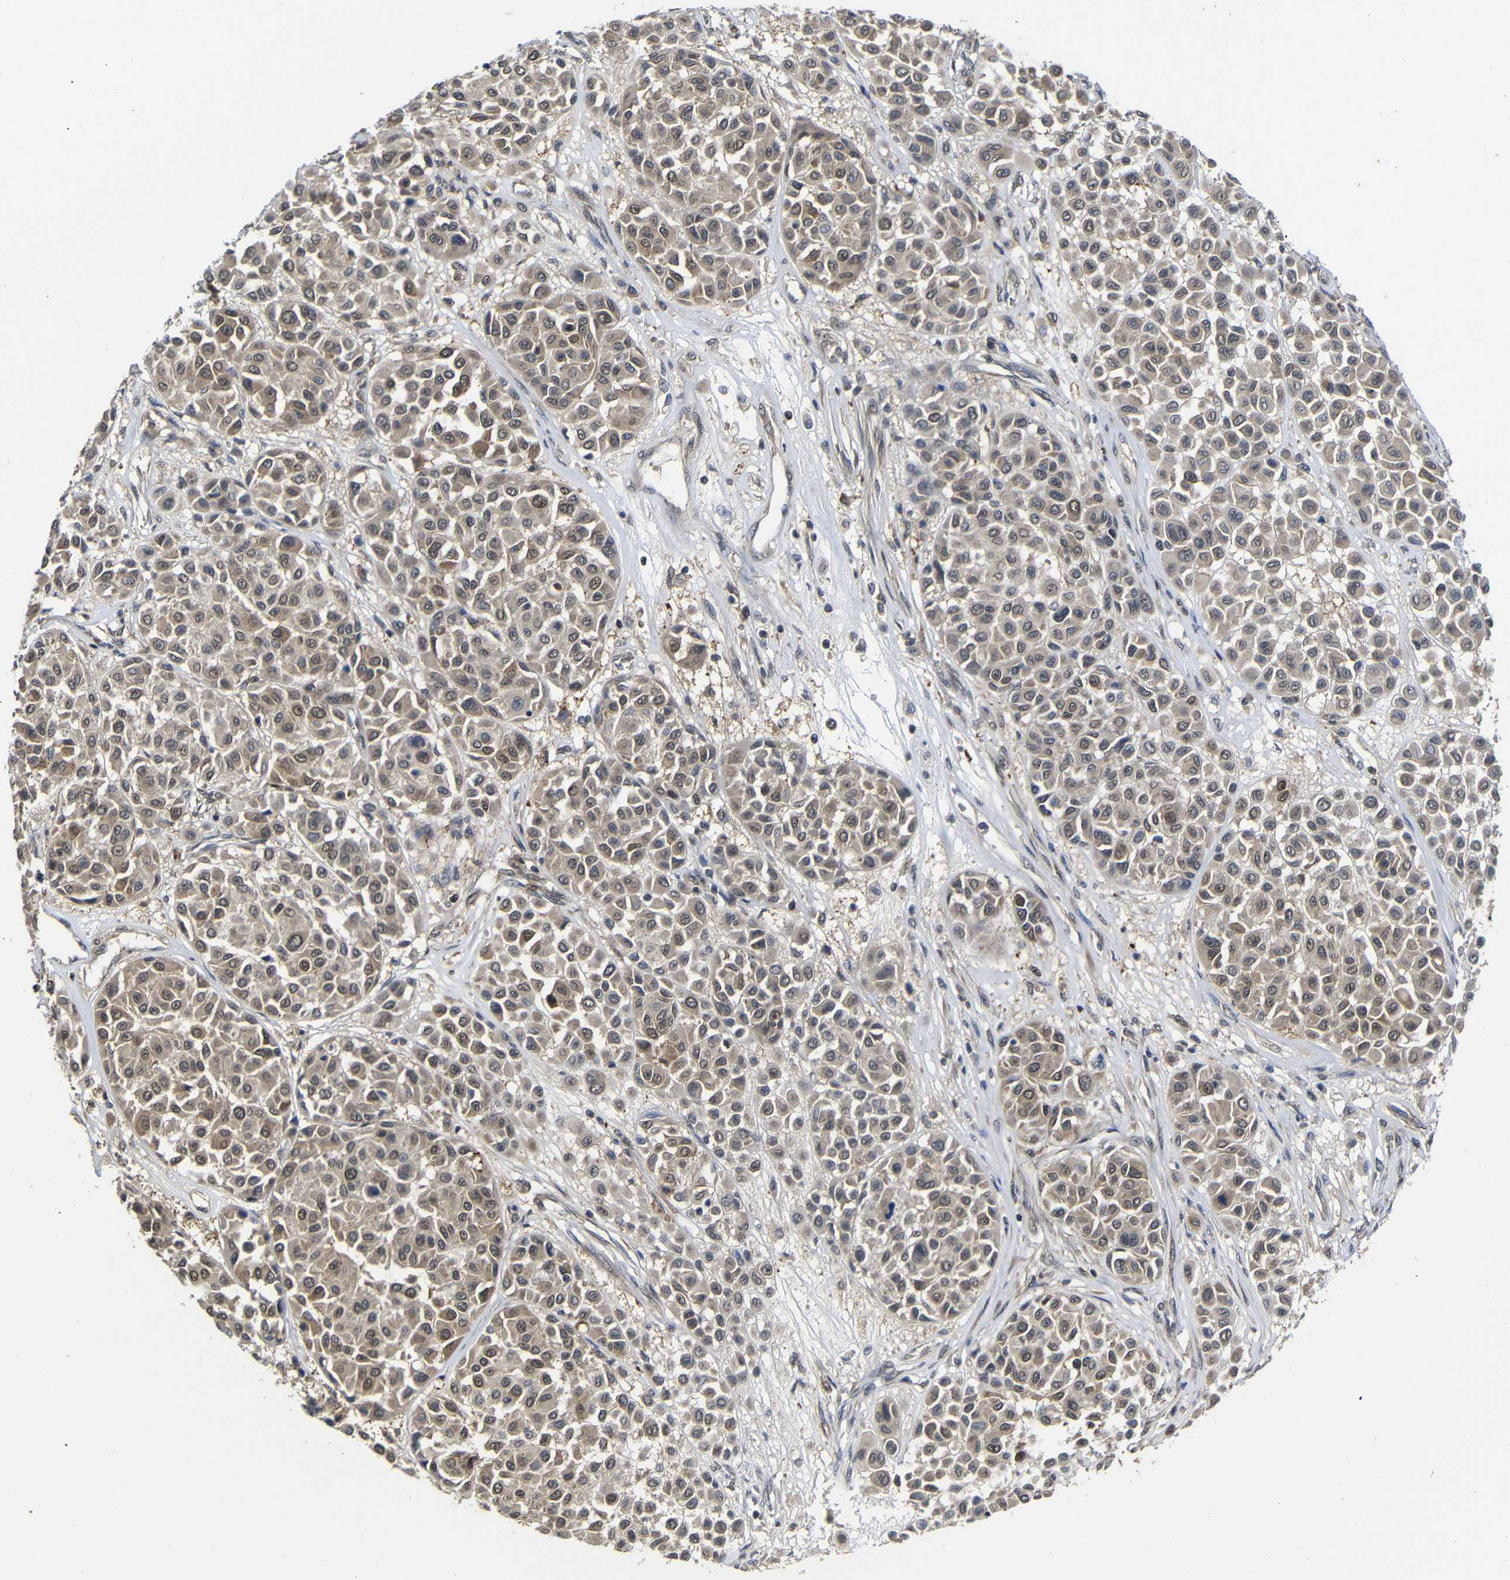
{"staining": {"intensity": "weak", "quantity": ">75%", "location": "cytoplasmic/membranous,nuclear"}, "tissue": "melanoma", "cell_type": "Tumor cells", "image_type": "cancer", "snomed": [{"axis": "morphology", "description": "Malignant melanoma, Metastatic site"}, {"axis": "topography", "description": "Soft tissue"}], "caption": "Approximately >75% of tumor cells in melanoma show weak cytoplasmic/membranous and nuclear protein positivity as visualized by brown immunohistochemical staining.", "gene": "ATG12", "patient": {"sex": "male", "age": 41}}